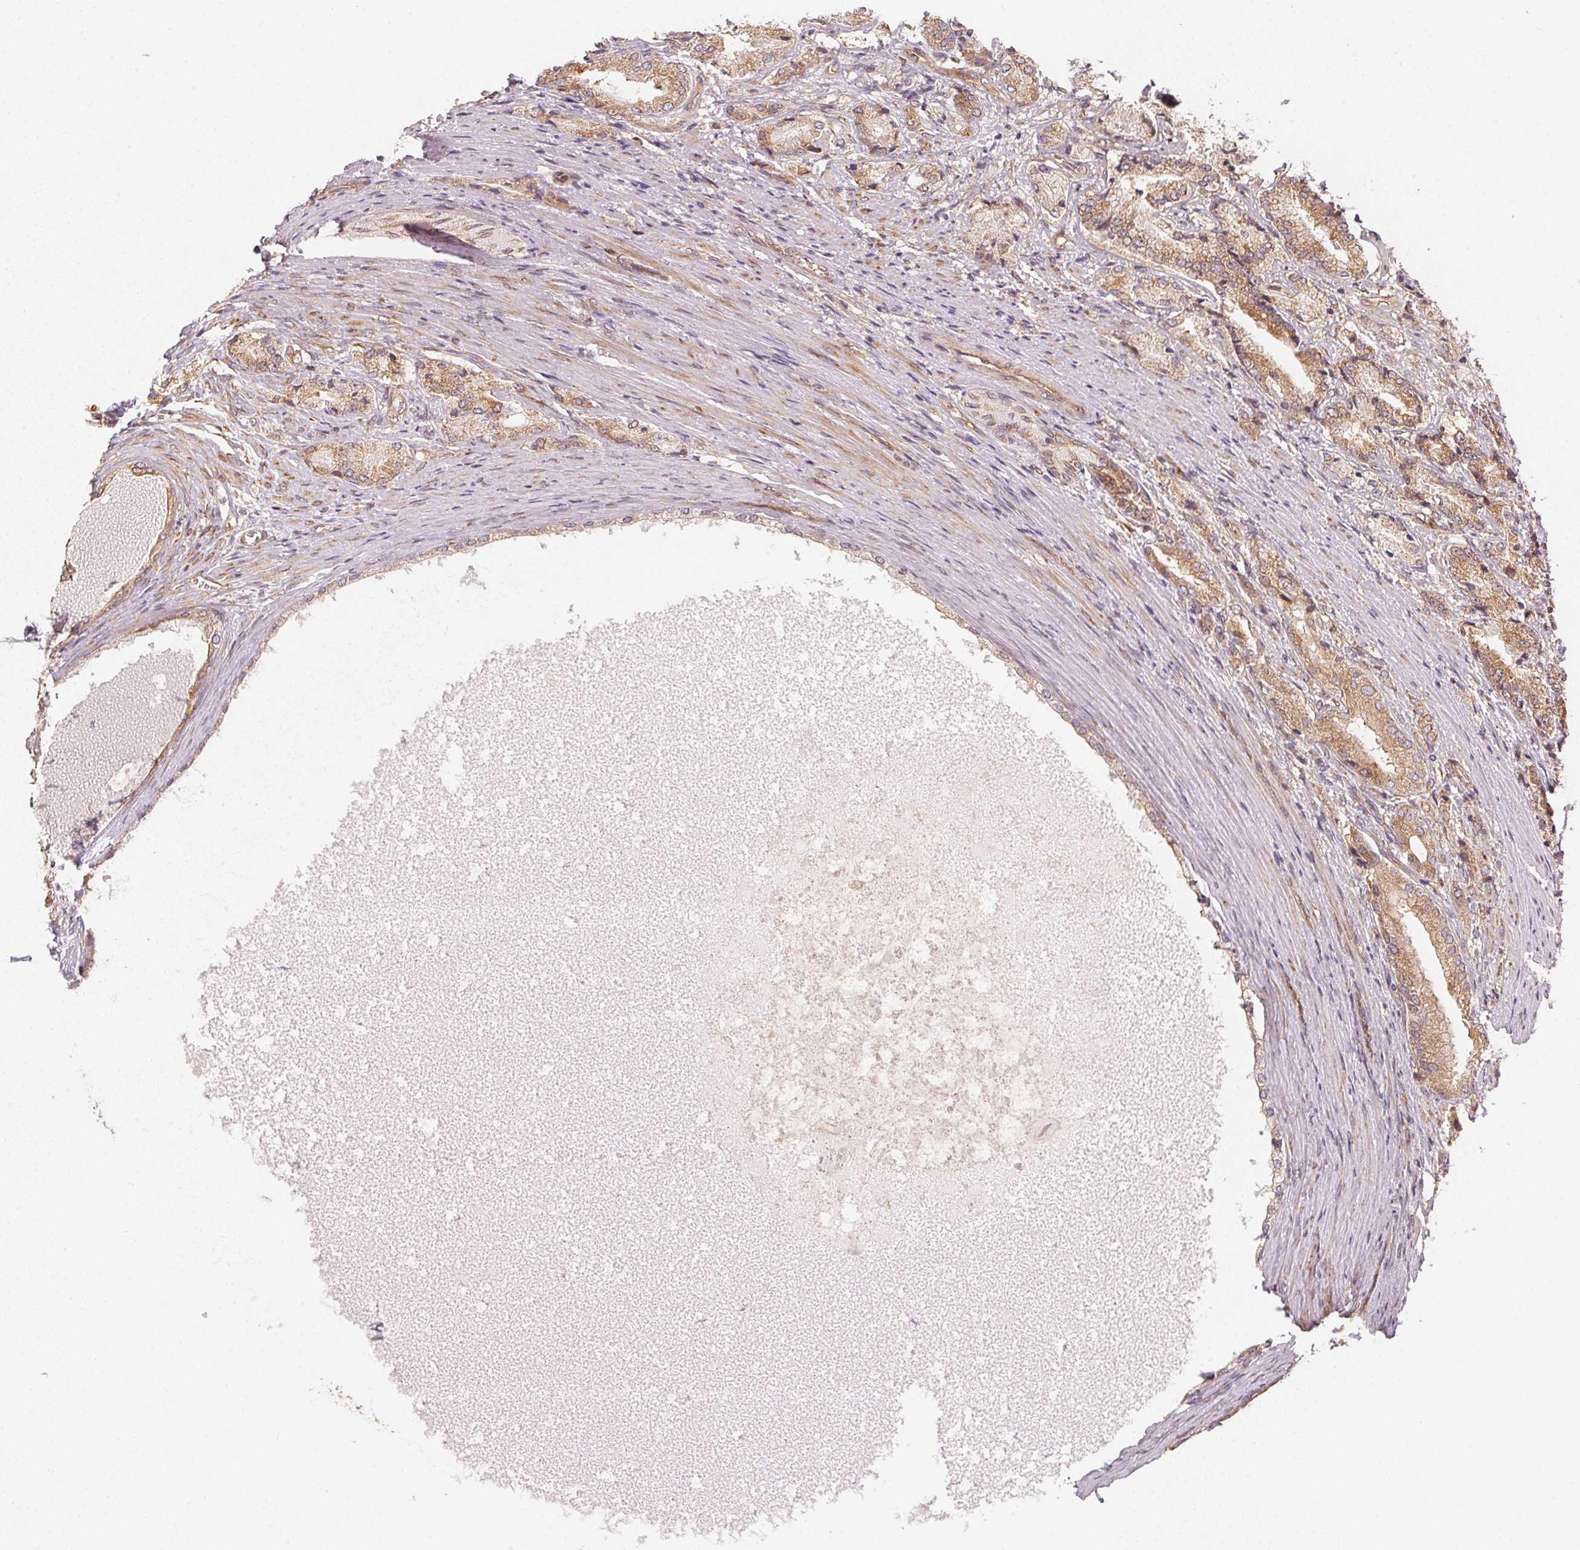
{"staining": {"intensity": "moderate", "quantity": ">75%", "location": "cytoplasmic/membranous"}, "tissue": "prostate cancer", "cell_type": "Tumor cells", "image_type": "cancer", "snomed": [{"axis": "morphology", "description": "Adenocarcinoma, High grade"}, {"axis": "topography", "description": "Prostate and seminal vesicle, NOS"}], "caption": "Protein analysis of prostate cancer (high-grade adenocarcinoma) tissue demonstrates moderate cytoplasmic/membranous expression in about >75% of tumor cells.", "gene": "STRN4", "patient": {"sex": "male", "age": 61}}